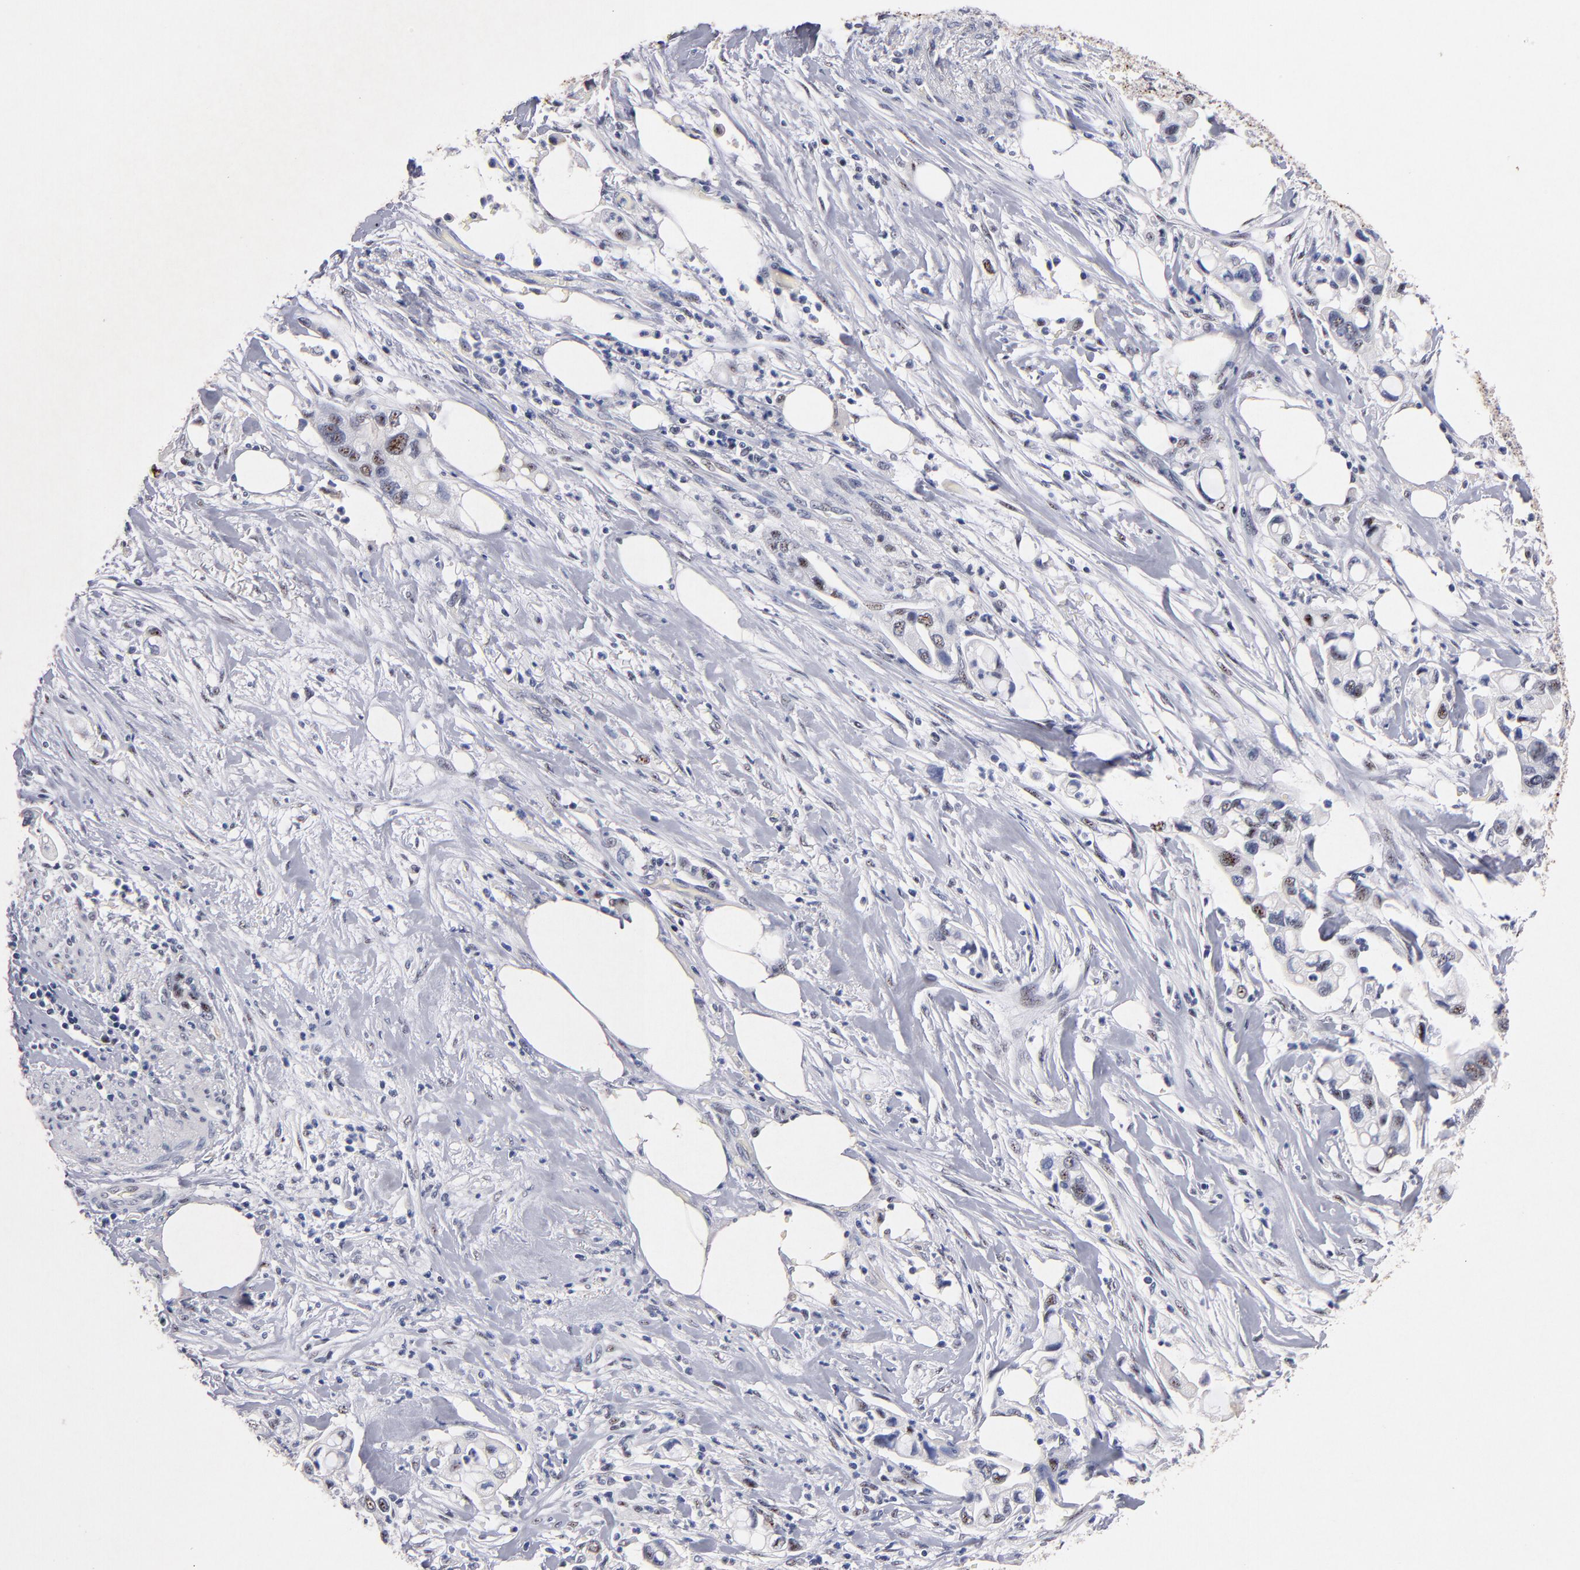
{"staining": {"intensity": "weak", "quantity": "25%-75%", "location": "nuclear"}, "tissue": "pancreatic cancer", "cell_type": "Tumor cells", "image_type": "cancer", "snomed": [{"axis": "morphology", "description": "Adenocarcinoma, NOS"}, {"axis": "topography", "description": "Pancreas"}], "caption": "This is a photomicrograph of immunohistochemistry staining of pancreatic cancer (adenocarcinoma), which shows weak staining in the nuclear of tumor cells.", "gene": "RAF1", "patient": {"sex": "male", "age": 70}}